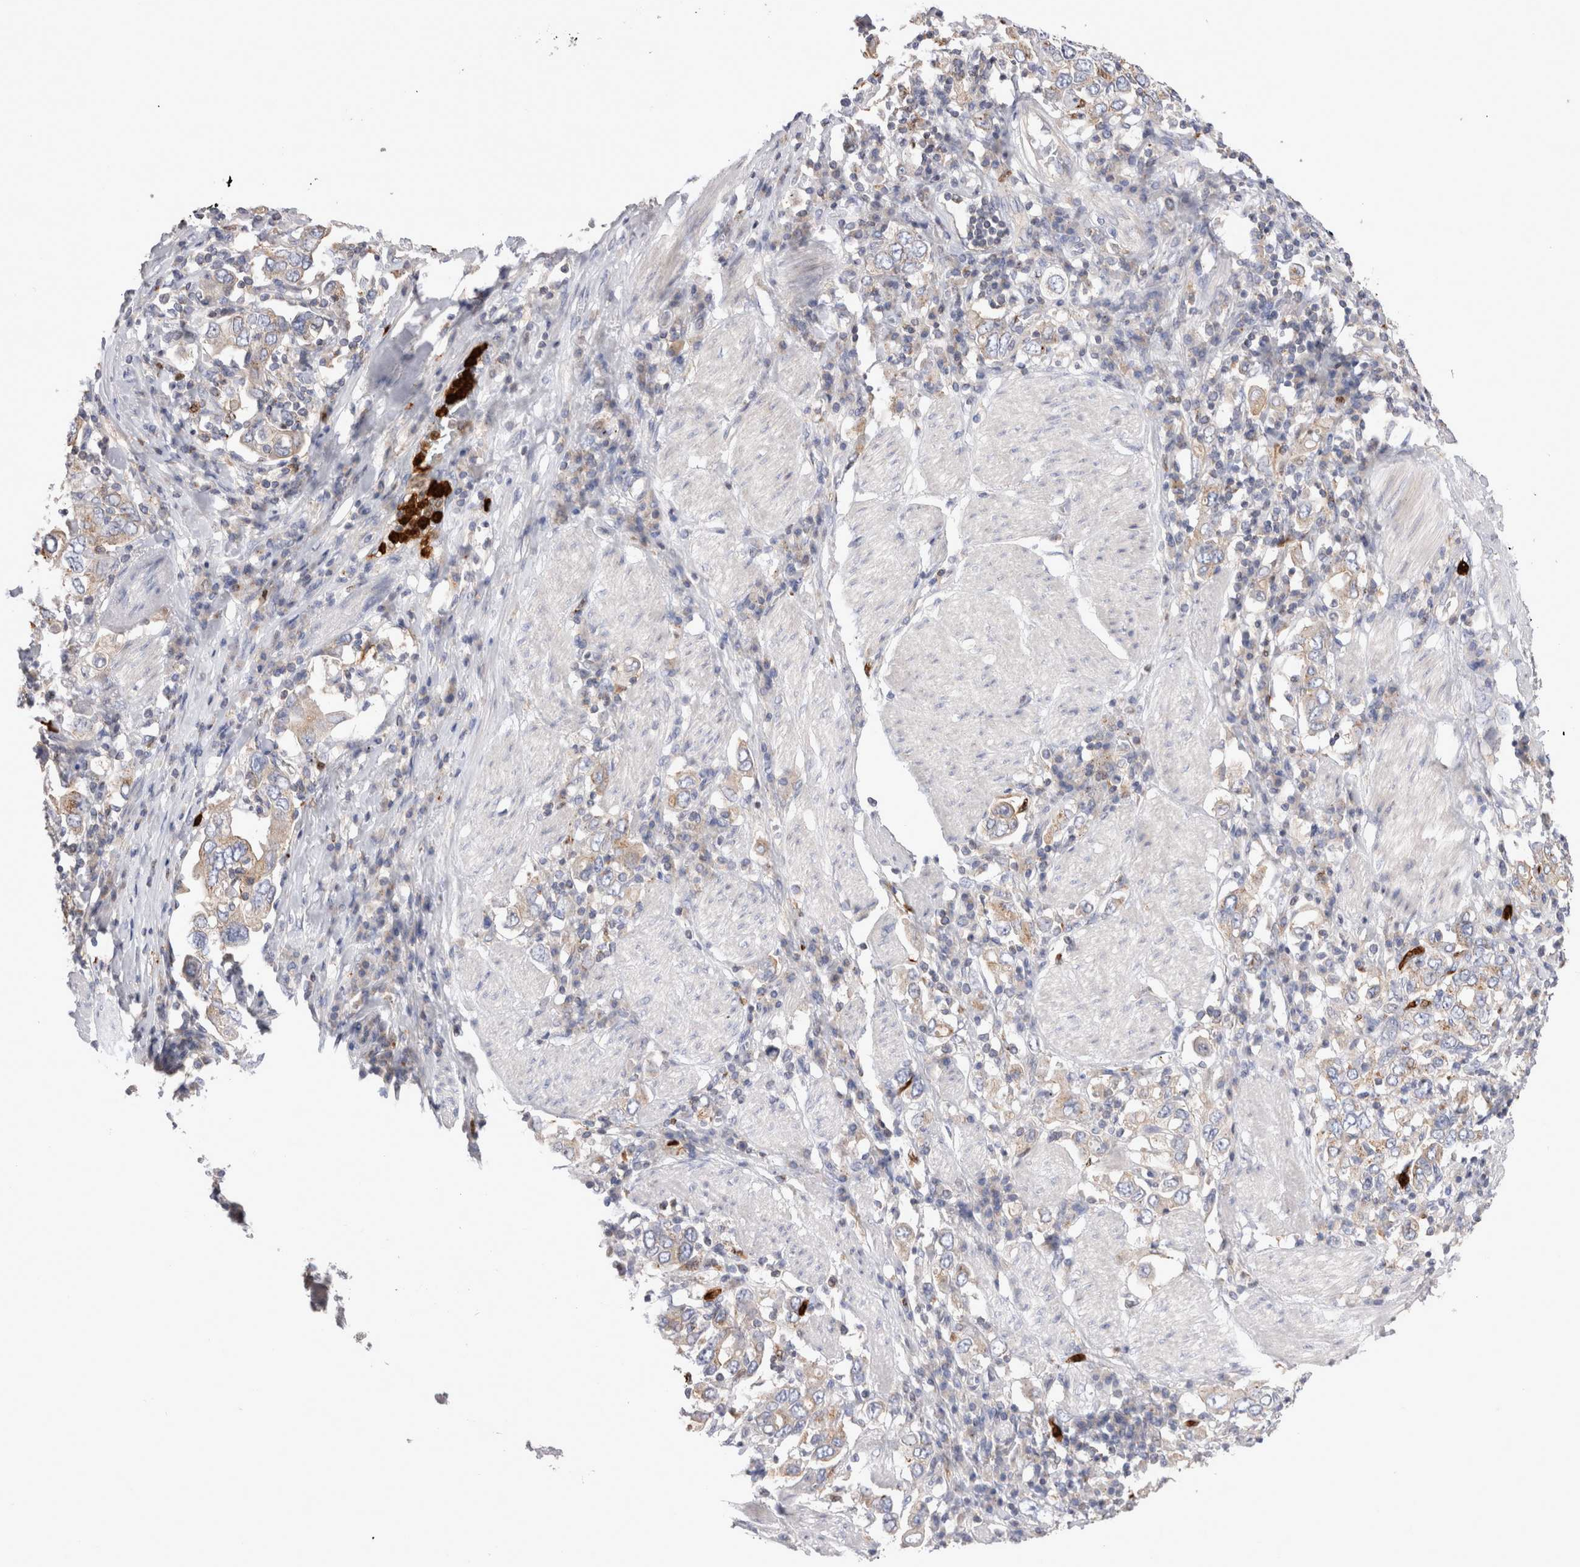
{"staining": {"intensity": "weak", "quantity": ">75%", "location": "cytoplasmic/membranous"}, "tissue": "stomach cancer", "cell_type": "Tumor cells", "image_type": "cancer", "snomed": [{"axis": "morphology", "description": "Adenocarcinoma, NOS"}, {"axis": "topography", "description": "Stomach, upper"}], "caption": "The histopathology image demonstrates immunohistochemical staining of stomach cancer. There is weak cytoplasmic/membranous expression is present in approximately >75% of tumor cells. (brown staining indicates protein expression, while blue staining denotes nuclei).", "gene": "NXT2", "patient": {"sex": "male", "age": 62}}